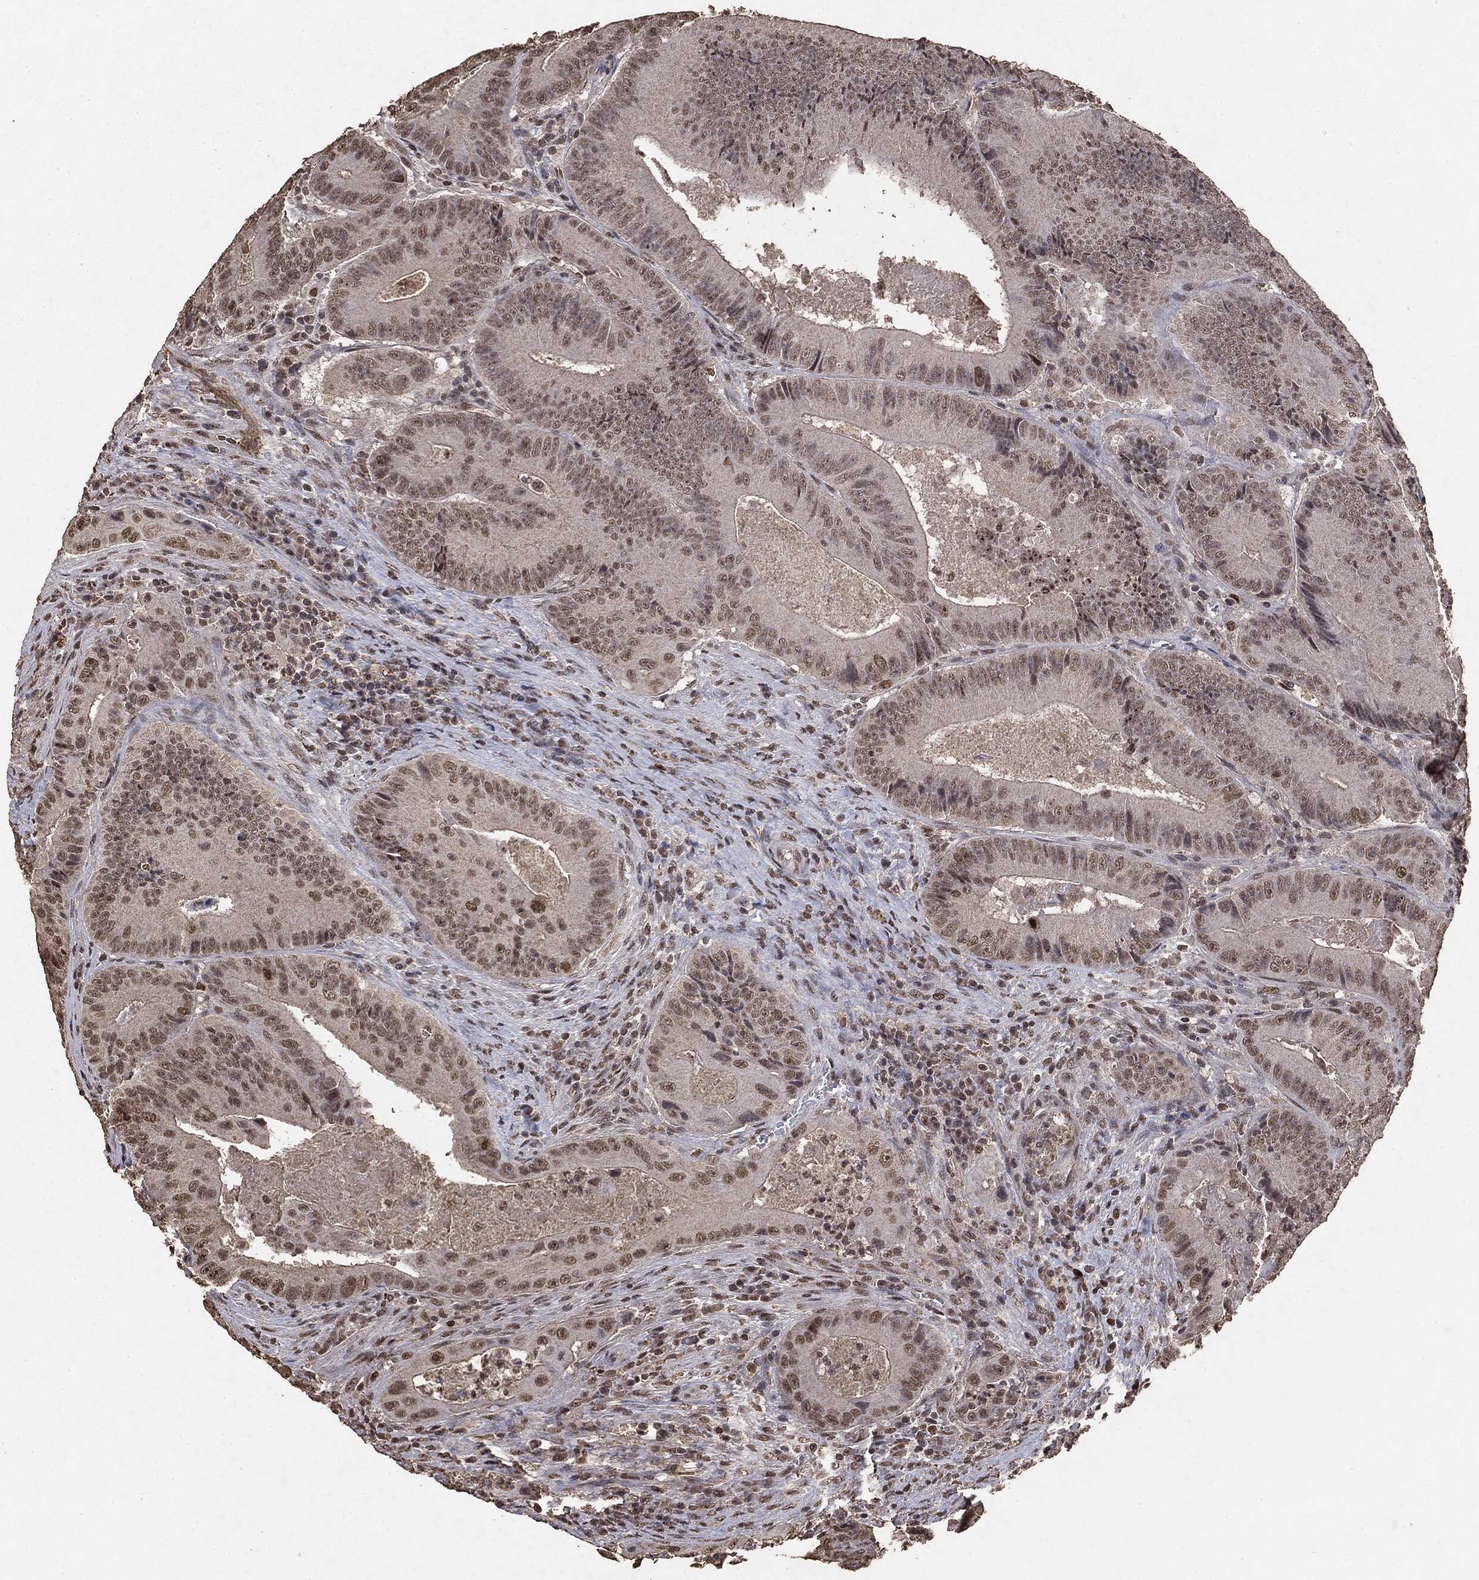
{"staining": {"intensity": "weak", "quantity": "25%-75%", "location": "nuclear"}, "tissue": "colorectal cancer", "cell_type": "Tumor cells", "image_type": "cancer", "snomed": [{"axis": "morphology", "description": "Adenocarcinoma, NOS"}, {"axis": "topography", "description": "Colon"}], "caption": "High-power microscopy captured an immunohistochemistry (IHC) image of colorectal cancer (adenocarcinoma), revealing weak nuclear expression in approximately 25%-75% of tumor cells.", "gene": "RAD18", "patient": {"sex": "female", "age": 86}}